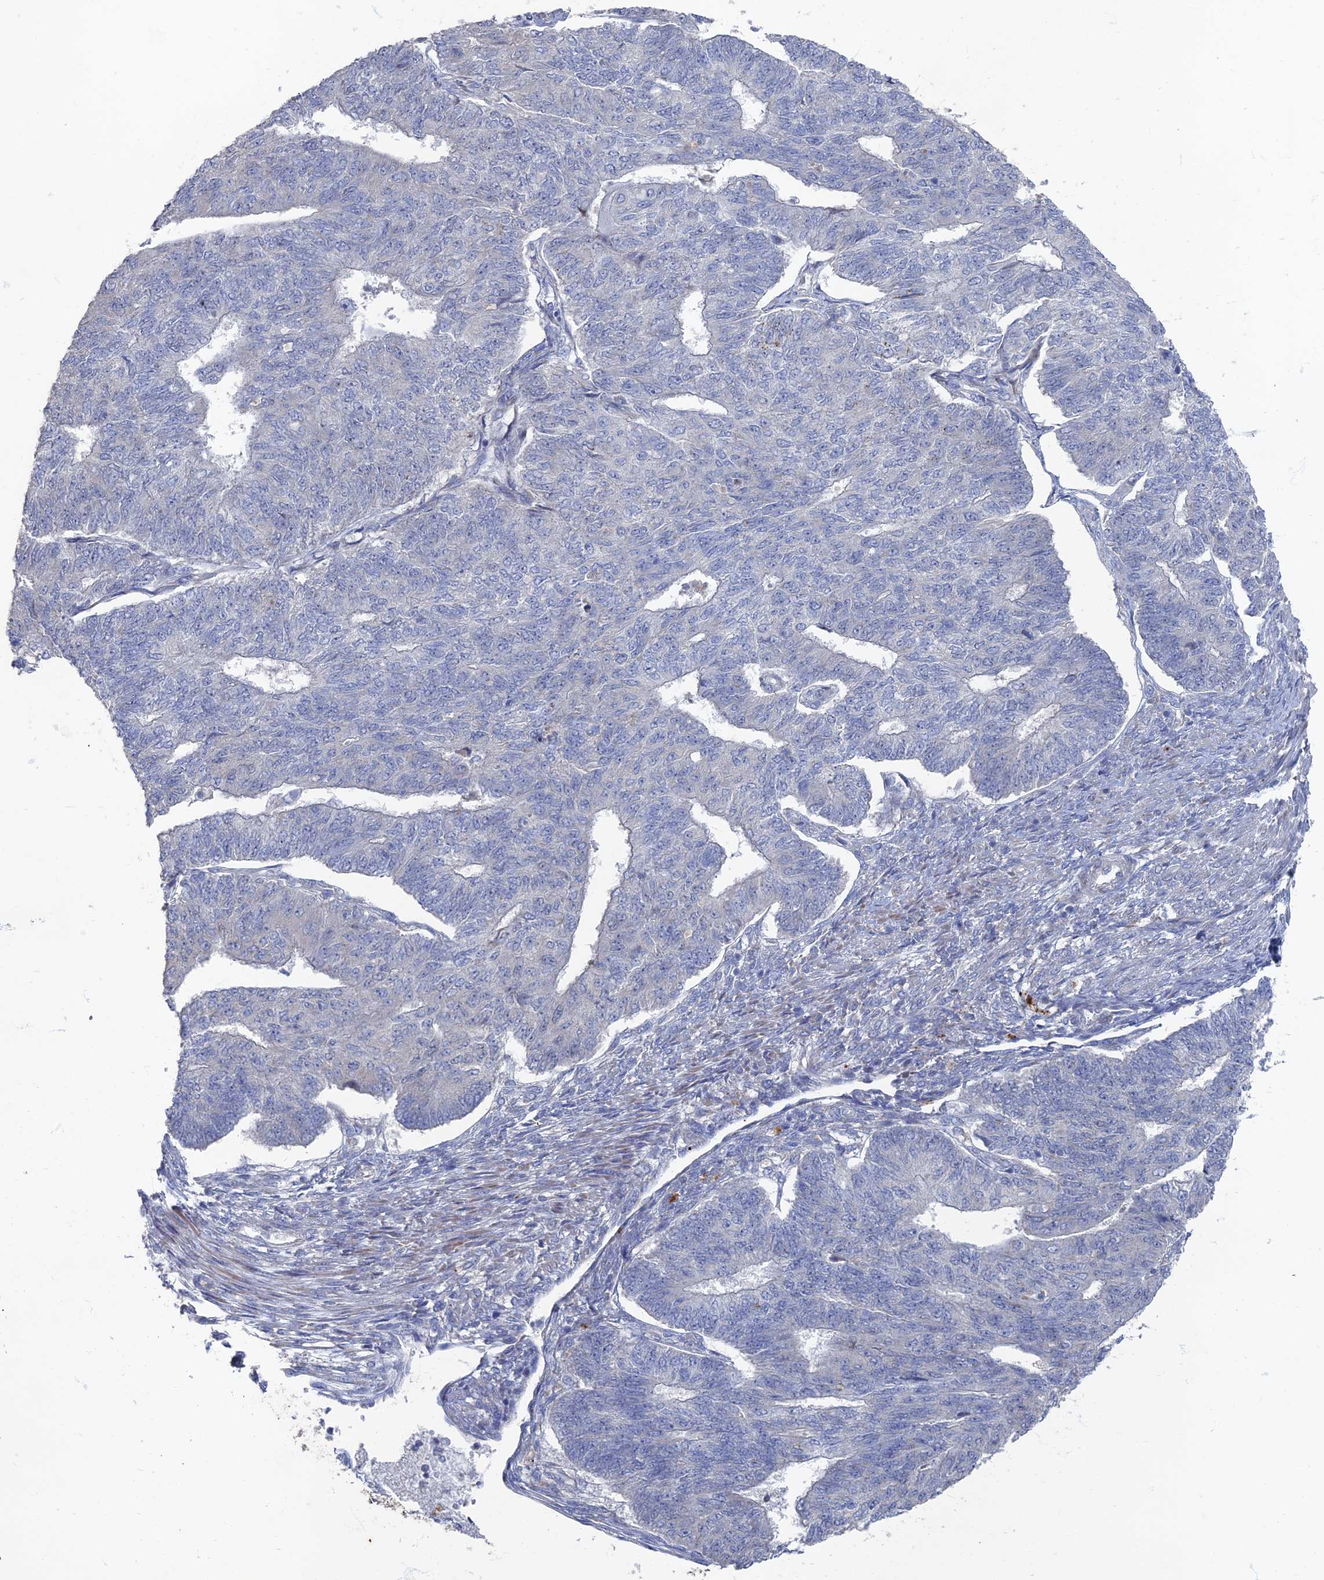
{"staining": {"intensity": "negative", "quantity": "none", "location": "none"}, "tissue": "endometrial cancer", "cell_type": "Tumor cells", "image_type": "cancer", "snomed": [{"axis": "morphology", "description": "Adenocarcinoma, NOS"}, {"axis": "topography", "description": "Endometrium"}], "caption": "This micrograph is of endometrial adenocarcinoma stained with immunohistochemistry to label a protein in brown with the nuclei are counter-stained blue. There is no positivity in tumor cells.", "gene": "TMEM128", "patient": {"sex": "female", "age": 32}}